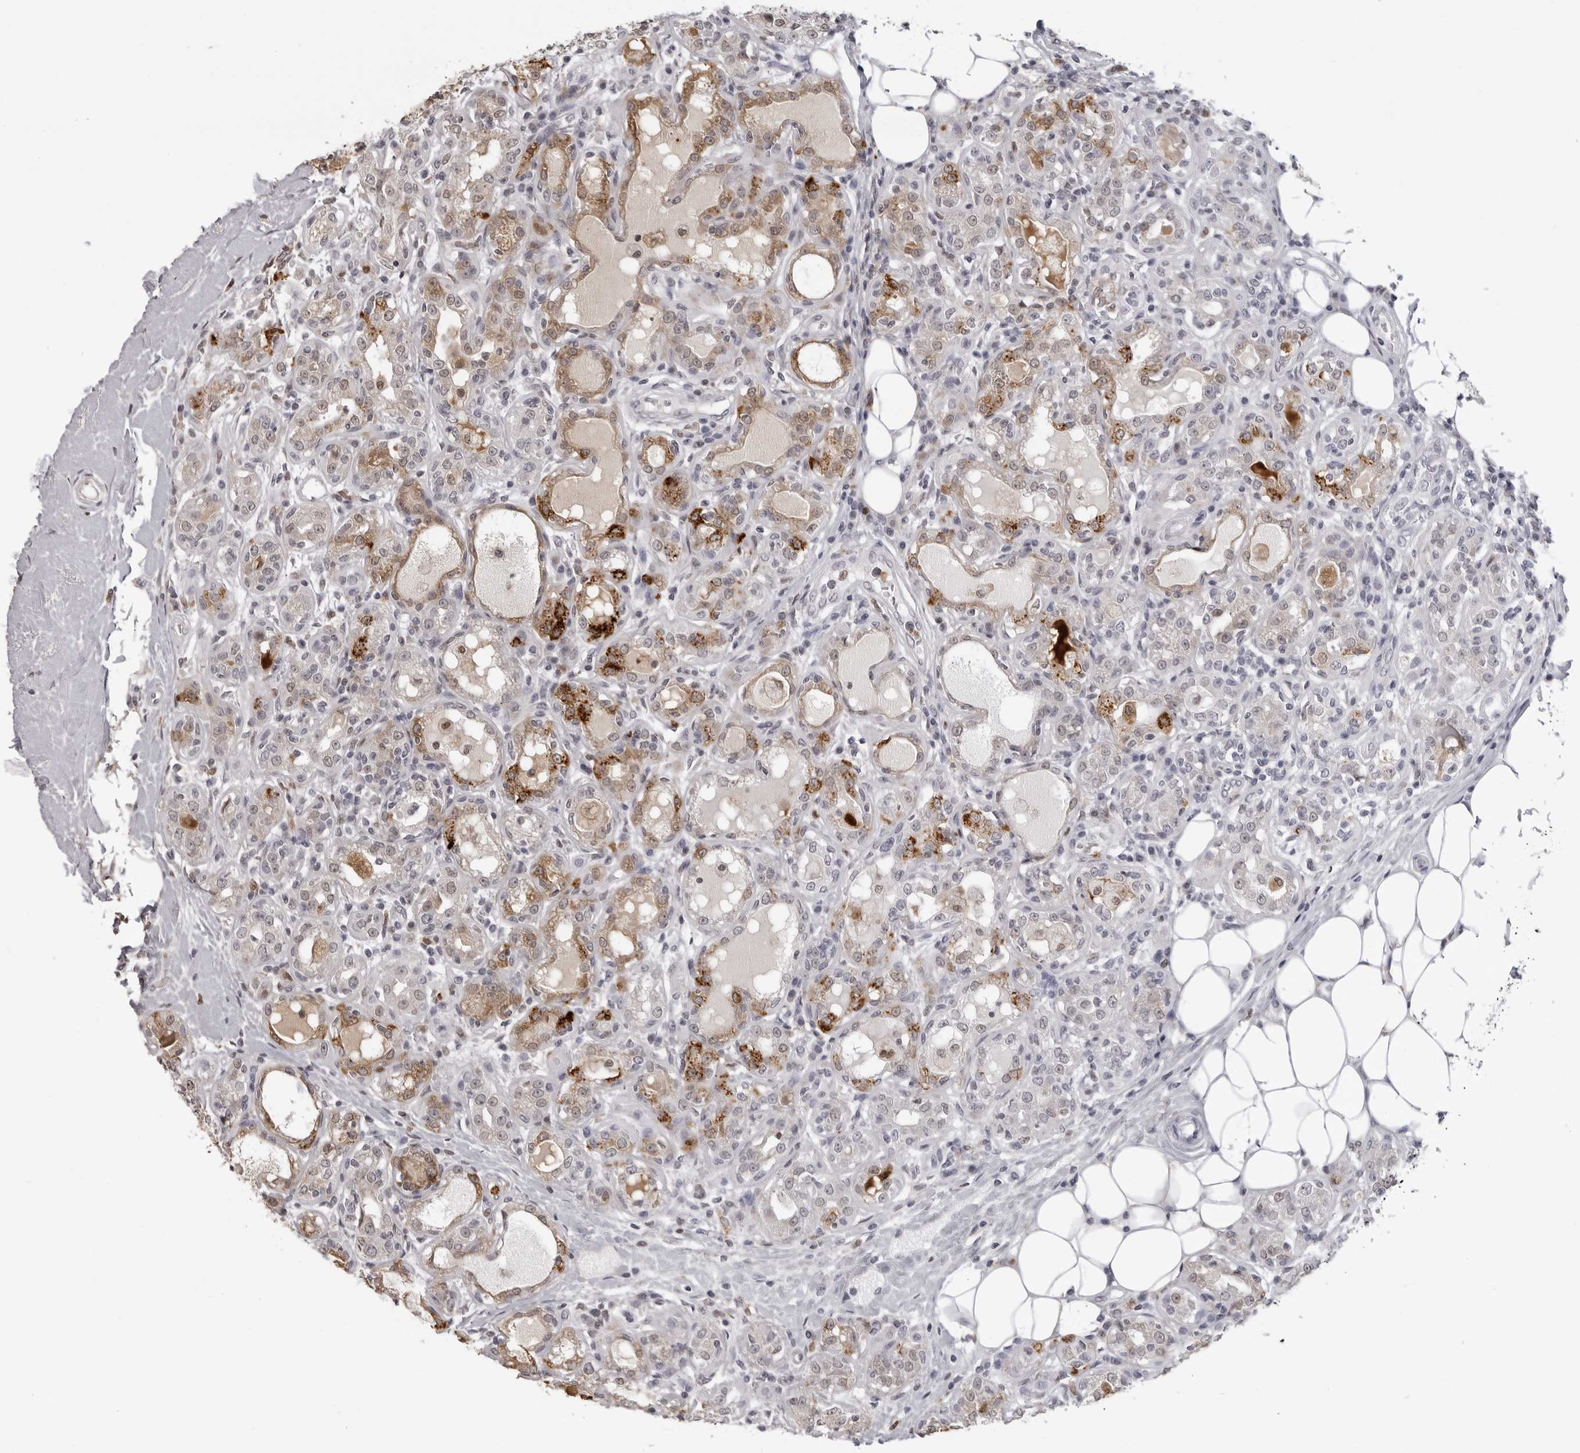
{"staining": {"intensity": "moderate", "quantity": "25%-75%", "location": "cytoplasmic/membranous"}, "tissue": "breast cancer", "cell_type": "Tumor cells", "image_type": "cancer", "snomed": [{"axis": "morphology", "description": "Duct carcinoma"}, {"axis": "topography", "description": "Breast"}], "caption": "The image displays staining of breast cancer, revealing moderate cytoplasmic/membranous protein staining (brown color) within tumor cells. Immunohistochemistry stains the protein of interest in brown and the nuclei are stained blue.", "gene": "IL31", "patient": {"sex": "female", "age": 27}}